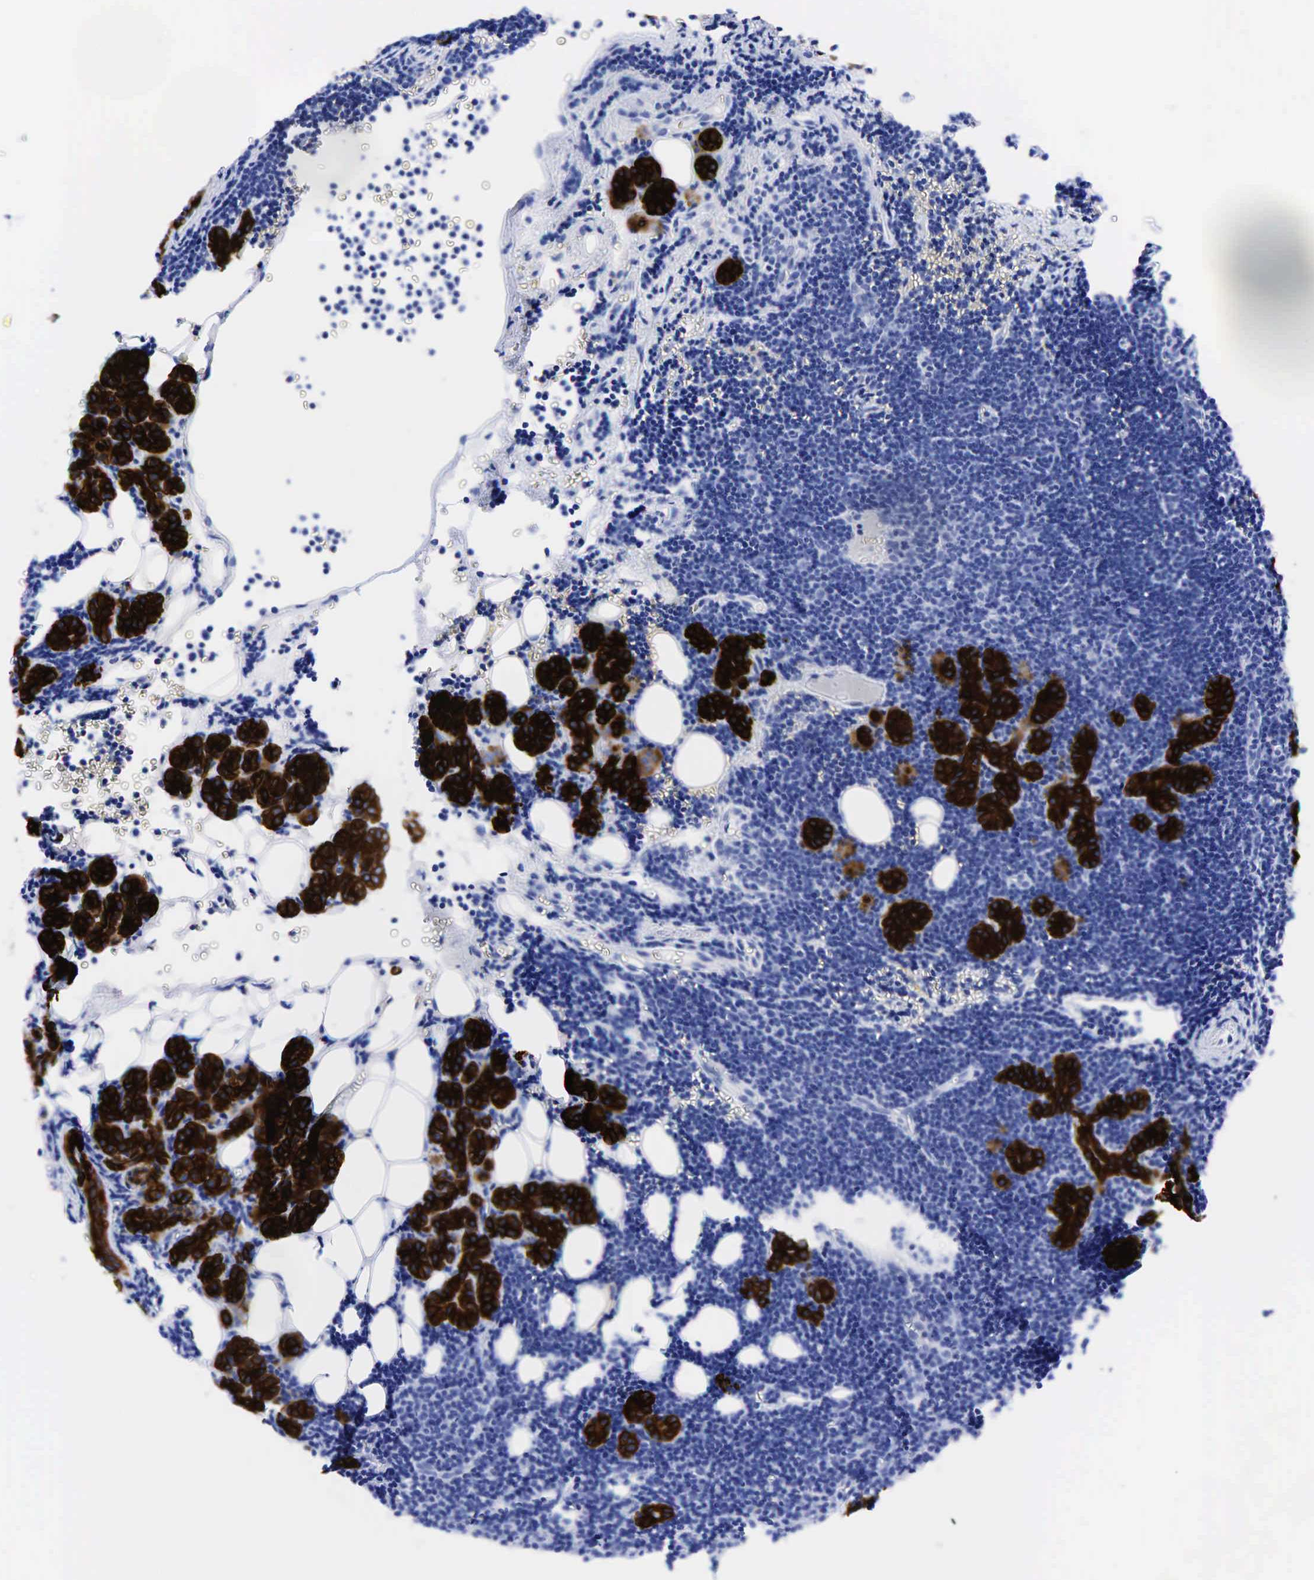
{"staining": {"intensity": "negative", "quantity": "none", "location": "none"}, "tissue": "lymphoma", "cell_type": "Tumor cells", "image_type": "cancer", "snomed": [{"axis": "morphology", "description": "Malignant lymphoma, non-Hodgkin's type, Low grade"}, {"axis": "topography", "description": "Lymph node"}], "caption": "There is no significant expression in tumor cells of lymphoma.", "gene": "KRT18", "patient": {"sex": "male", "age": 57}}